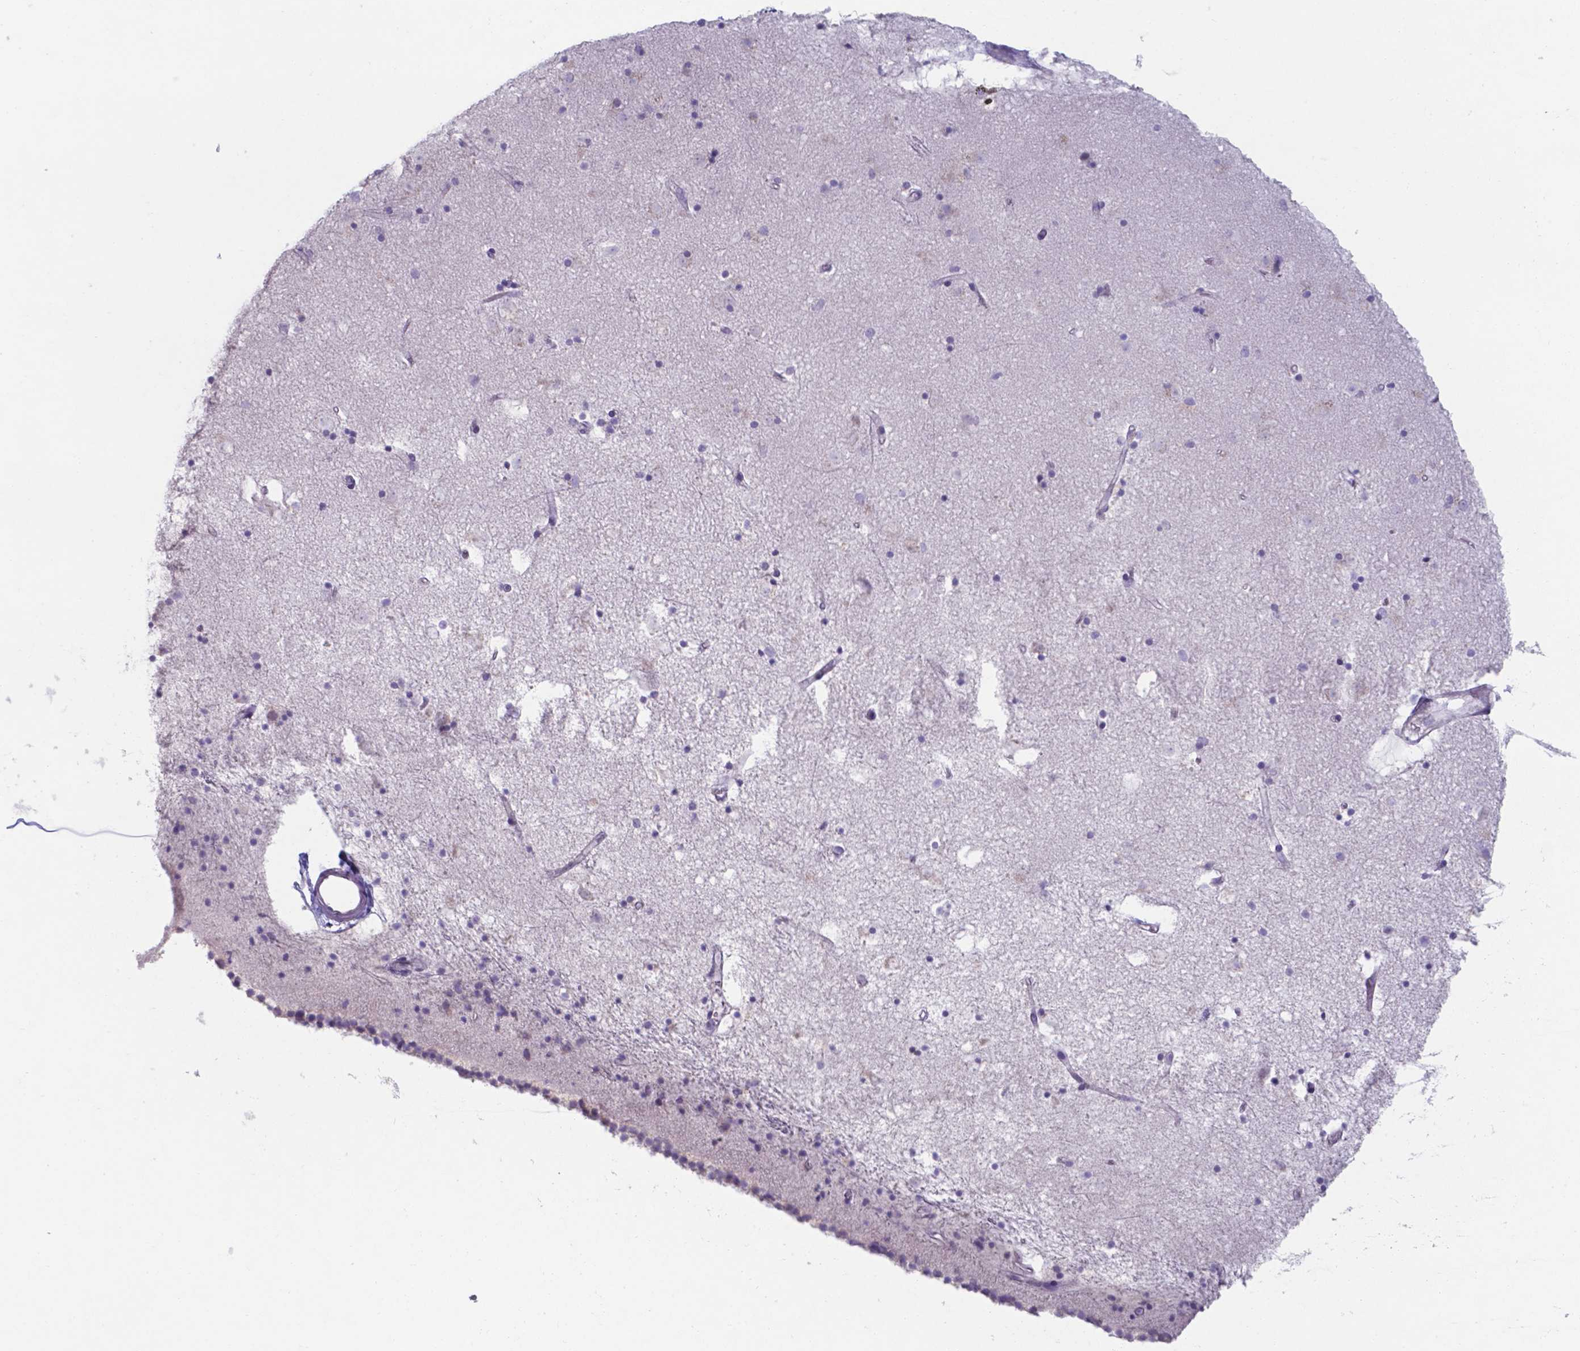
{"staining": {"intensity": "negative", "quantity": "none", "location": "none"}, "tissue": "caudate", "cell_type": "Glial cells", "image_type": "normal", "snomed": [{"axis": "morphology", "description": "Normal tissue, NOS"}, {"axis": "topography", "description": "Lateral ventricle wall"}], "caption": "Image shows no significant protein positivity in glial cells of normal caudate. (Immunohistochemistry (ihc), brightfield microscopy, high magnification).", "gene": "UBE2J1", "patient": {"sex": "female", "age": 71}}